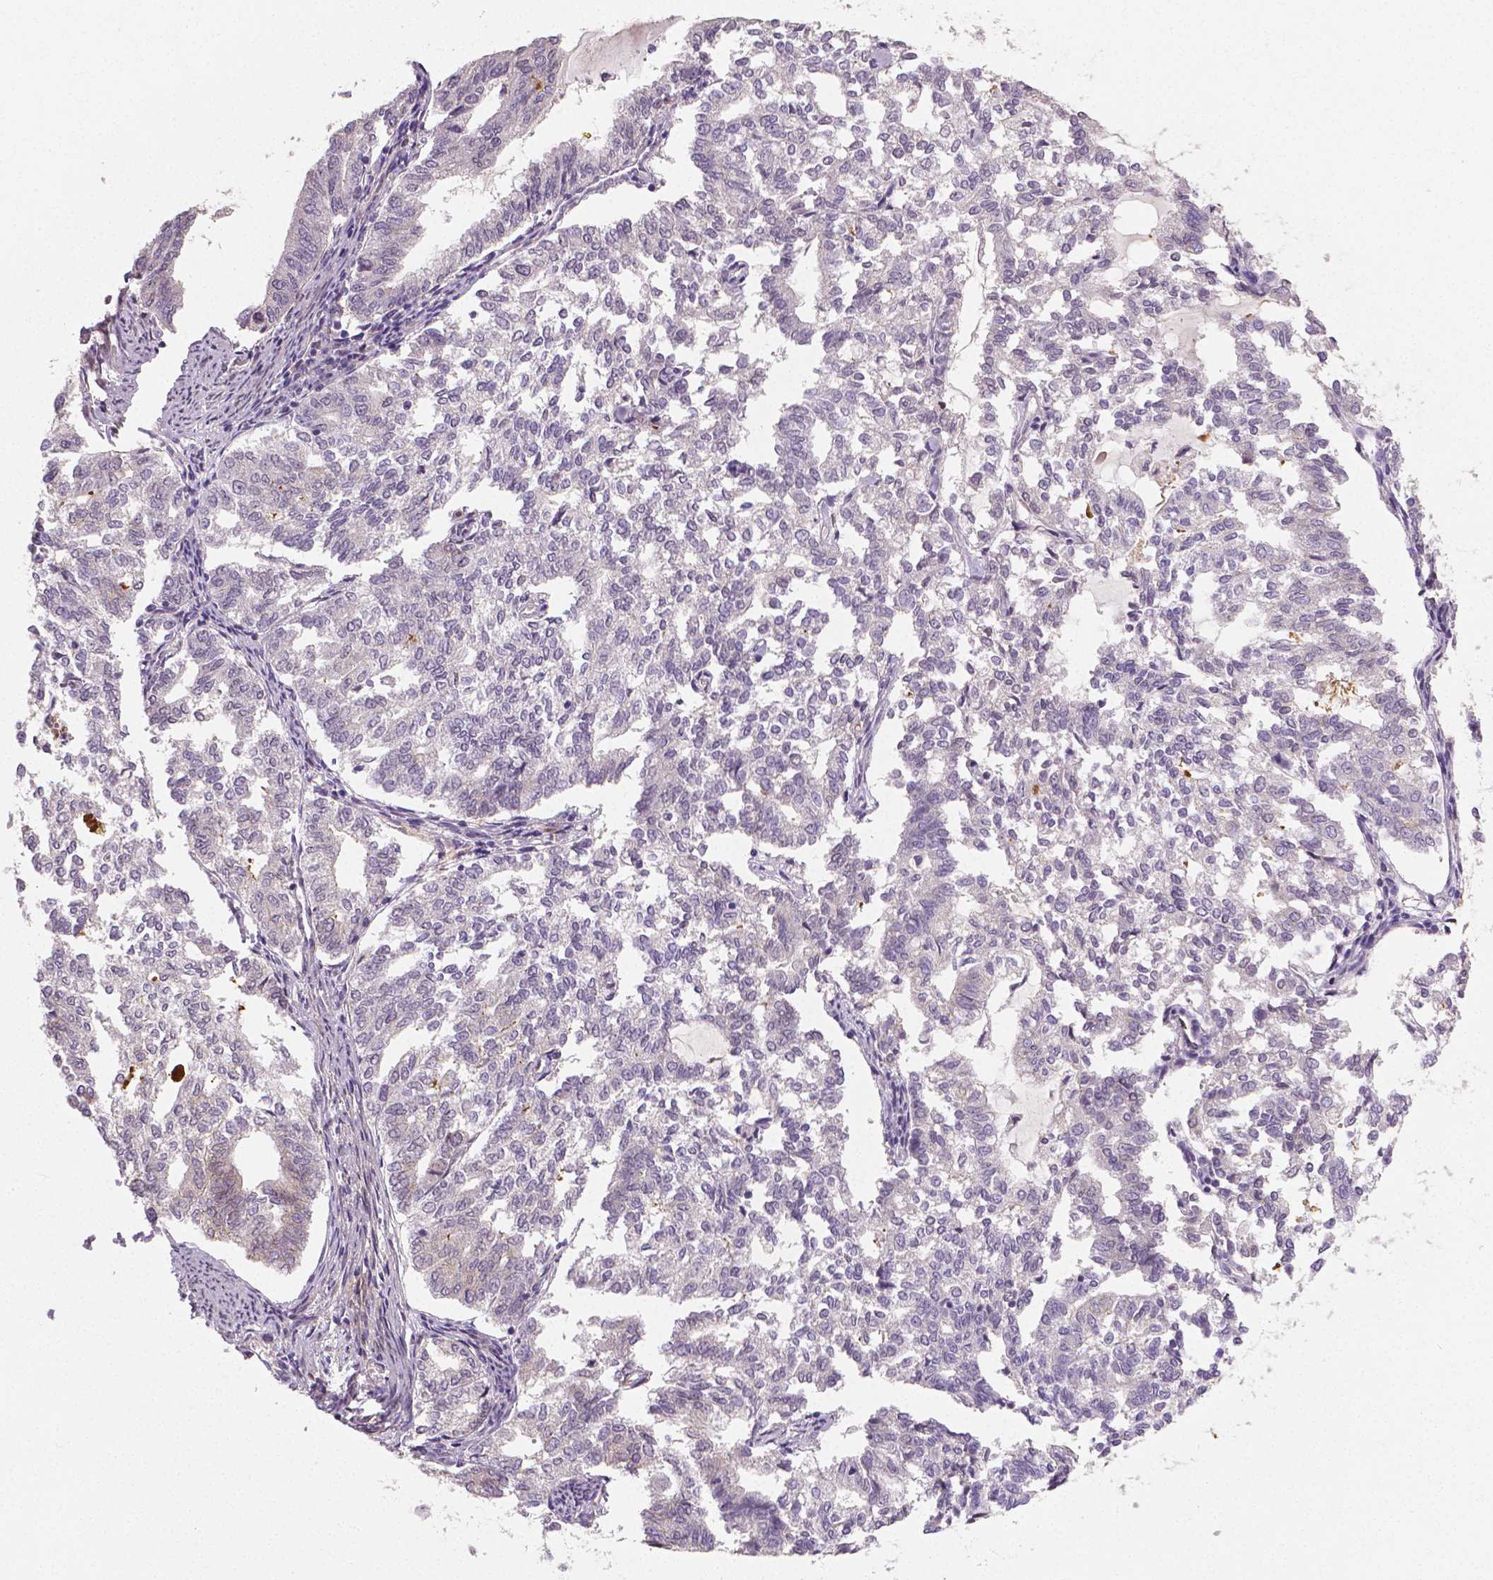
{"staining": {"intensity": "negative", "quantity": "none", "location": "none"}, "tissue": "endometrial cancer", "cell_type": "Tumor cells", "image_type": "cancer", "snomed": [{"axis": "morphology", "description": "Adenocarcinoma, NOS"}, {"axis": "topography", "description": "Endometrium"}], "caption": "High power microscopy micrograph of an immunohistochemistry (IHC) micrograph of endometrial cancer (adenocarcinoma), revealing no significant expression in tumor cells. (DAB (3,3'-diaminobenzidine) IHC with hematoxylin counter stain).", "gene": "FLT1", "patient": {"sex": "female", "age": 79}}